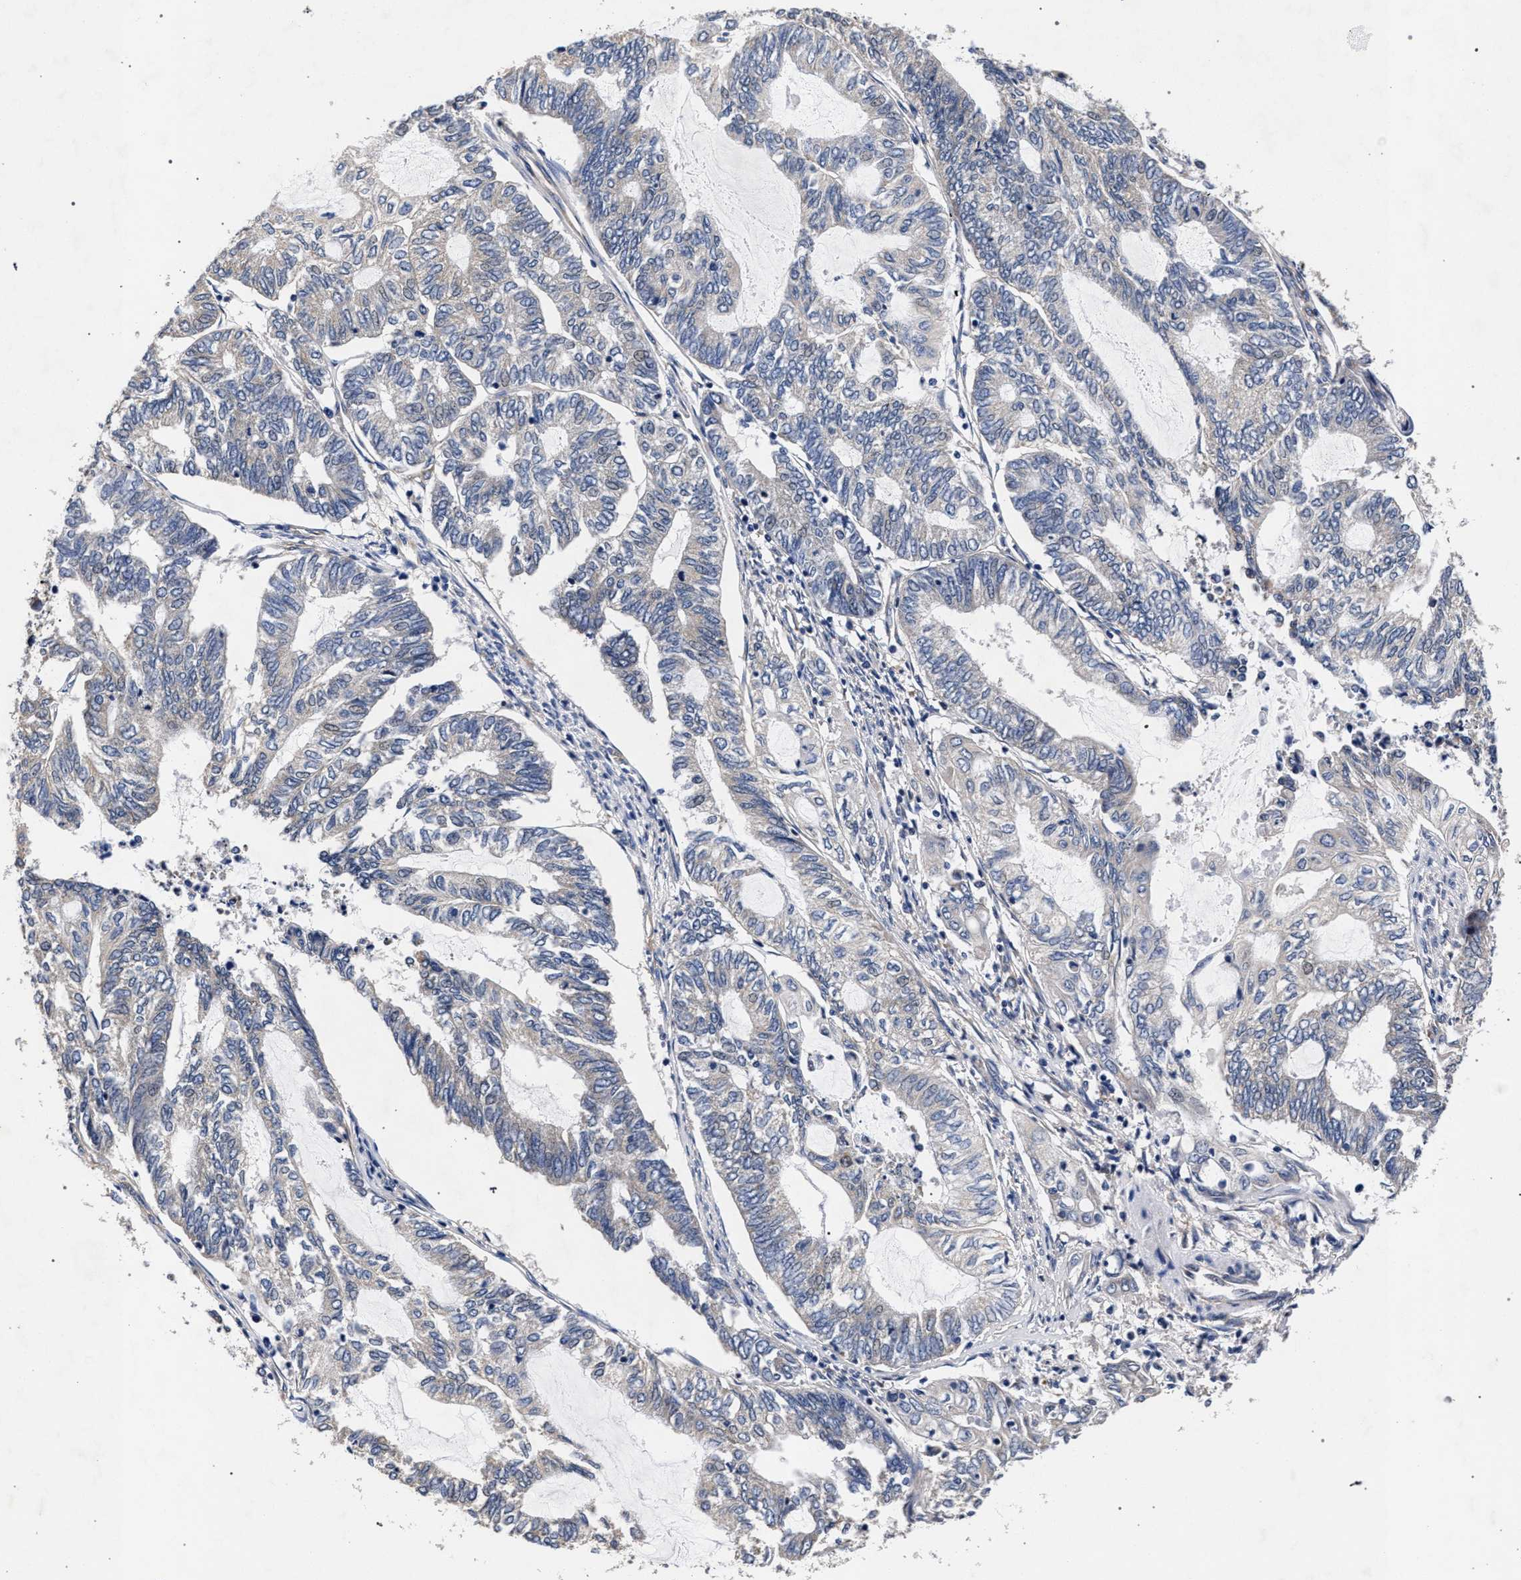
{"staining": {"intensity": "negative", "quantity": "none", "location": "none"}, "tissue": "endometrial cancer", "cell_type": "Tumor cells", "image_type": "cancer", "snomed": [{"axis": "morphology", "description": "Adenocarcinoma, NOS"}, {"axis": "topography", "description": "Uterus"}, {"axis": "topography", "description": "Endometrium"}], "caption": "Immunohistochemistry of human endometrial adenocarcinoma shows no expression in tumor cells. (DAB (3,3'-diaminobenzidine) immunohistochemistry (IHC) with hematoxylin counter stain).", "gene": "CFAP95", "patient": {"sex": "female", "age": 70}}